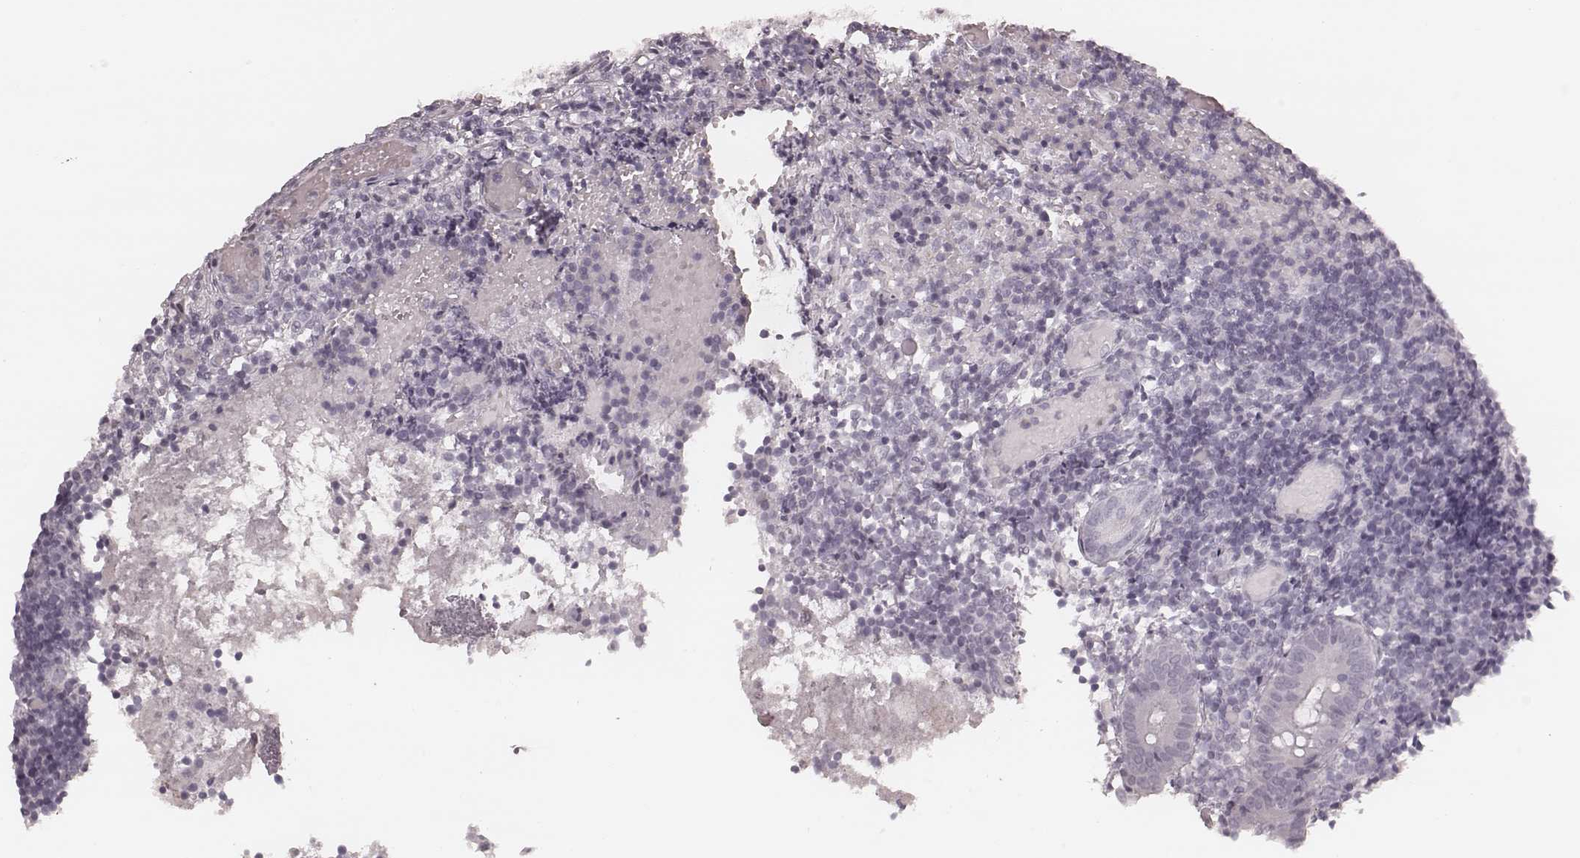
{"staining": {"intensity": "negative", "quantity": "none", "location": "none"}, "tissue": "appendix", "cell_type": "Glandular cells", "image_type": "normal", "snomed": [{"axis": "morphology", "description": "Normal tissue, NOS"}, {"axis": "topography", "description": "Appendix"}], "caption": "This histopathology image is of normal appendix stained with IHC to label a protein in brown with the nuclei are counter-stained blue. There is no staining in glandular cells.", "gene": "KRT74", "patient": {"sex": "female", "age": 32}}